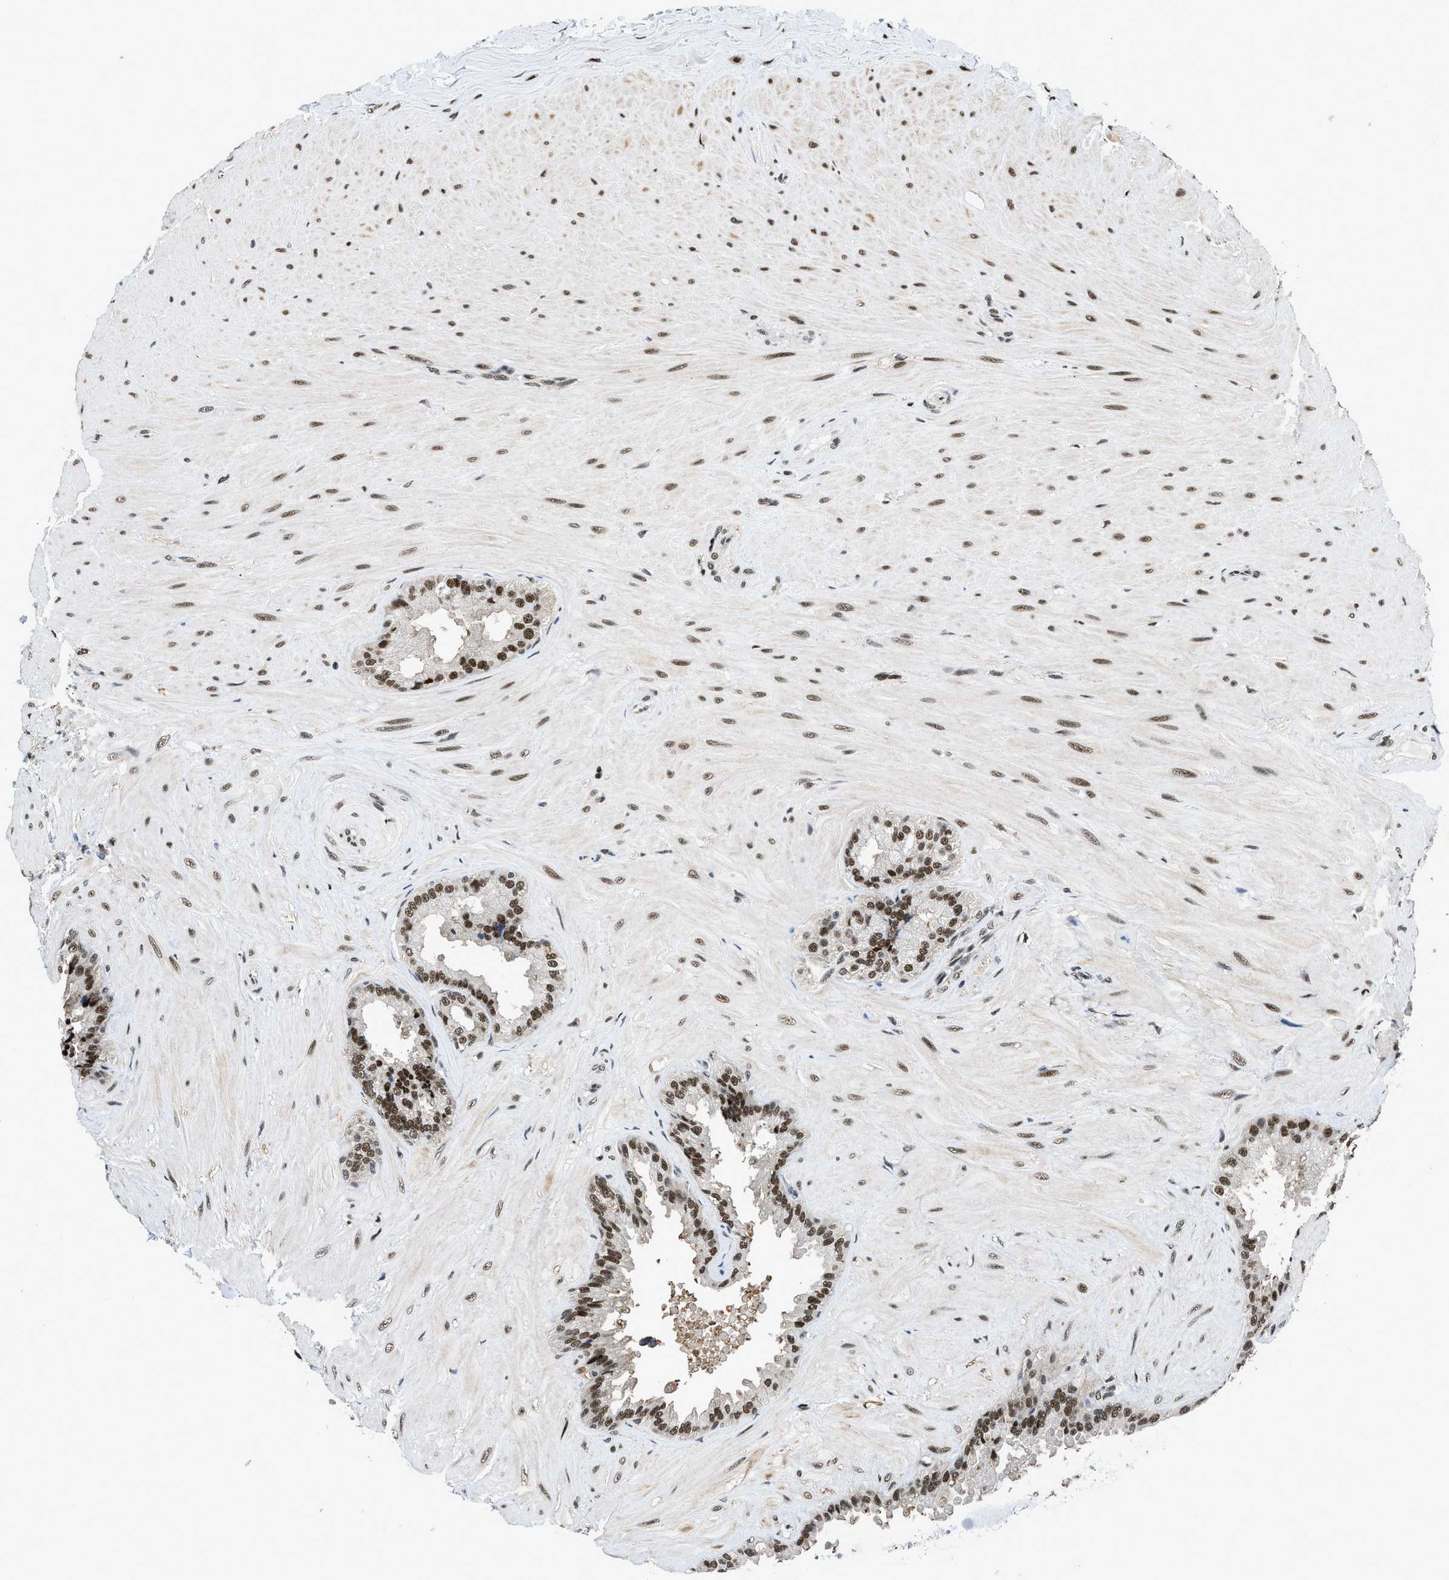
{"staining": {"intensity": "strong", "quantity": ">75%", "location": "nuclear"}, "tissue": "seminal vesicle", "cell_type": "Glandular cells", "image_type": "normal", "snomed": [{"axis": "morphology", "description": "Normal tissue, NOS"}, {"axis": "topography", "description": "Seminal veicle"}], "caption": "High-power microscopy captured an immunohistochemistry (IHC) photomicrograph of benign seminal vesicle, revealing strong nuclear expression in about >75% of glandular cells. (DAB (3,3'-diaminobenzidine) IHC with brightfield microscopy, high magnification).", "gene": "HNRNPF", "patient": {"sex": "male", "age": 46}}